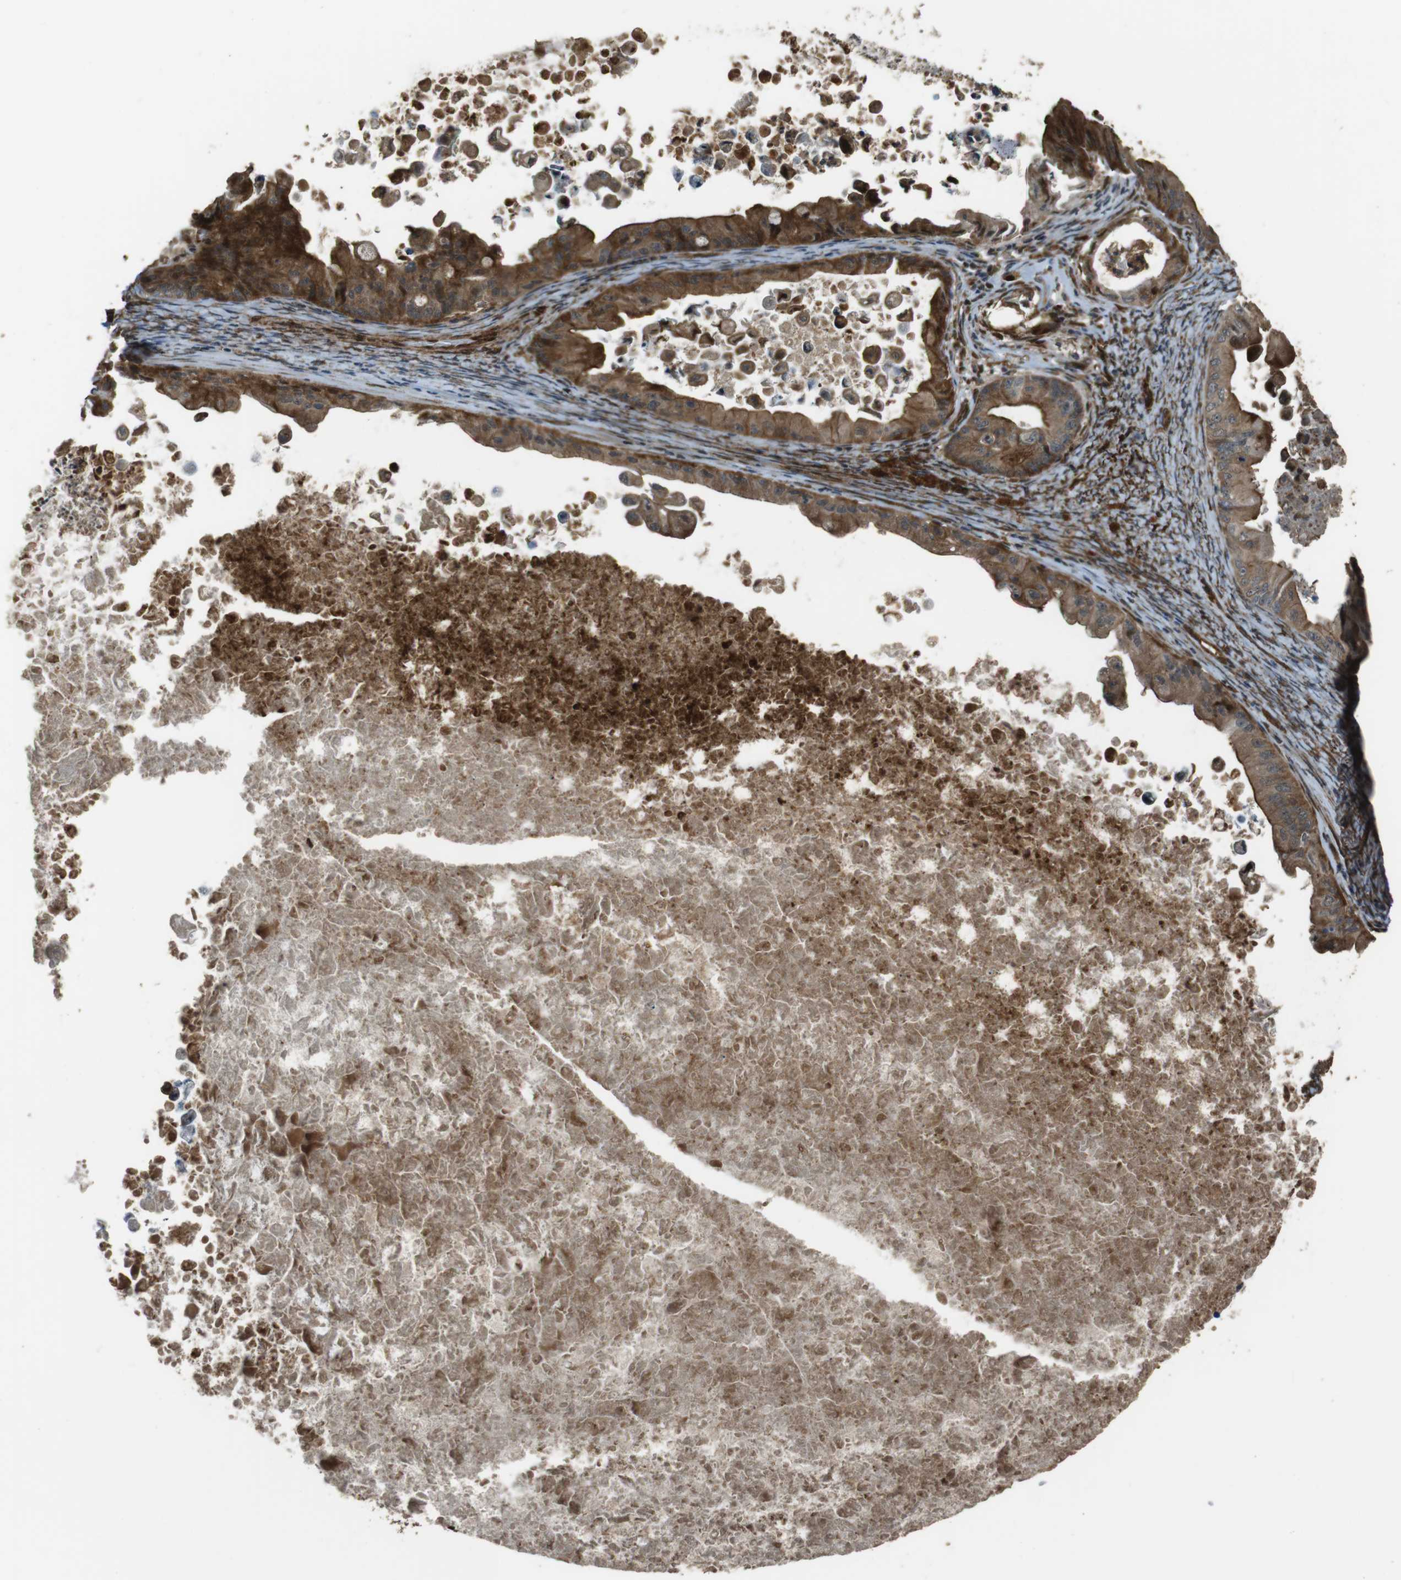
{"staining": {"intensity": "moderate", "quantity": ">75%", "location": "cytoplasmic/membranous"}, "tissue": "ovarian cancer", "cell_type": "Tumor cells", "image_type": "cancer", "snomed": [{"axis": "morphology", "description": "Cystadenocarcinoma, mucinous, NOS"}, {"axis": "topography", "description": "Ovary"}], "caption": "Protein staining of ovarian cancer tissue displays moderate cytoplasmic/membranous positivity in approximately >75% of tumor cells.", "gene": "MSRB3", "patient": {"sex": "female", "age": 37}}